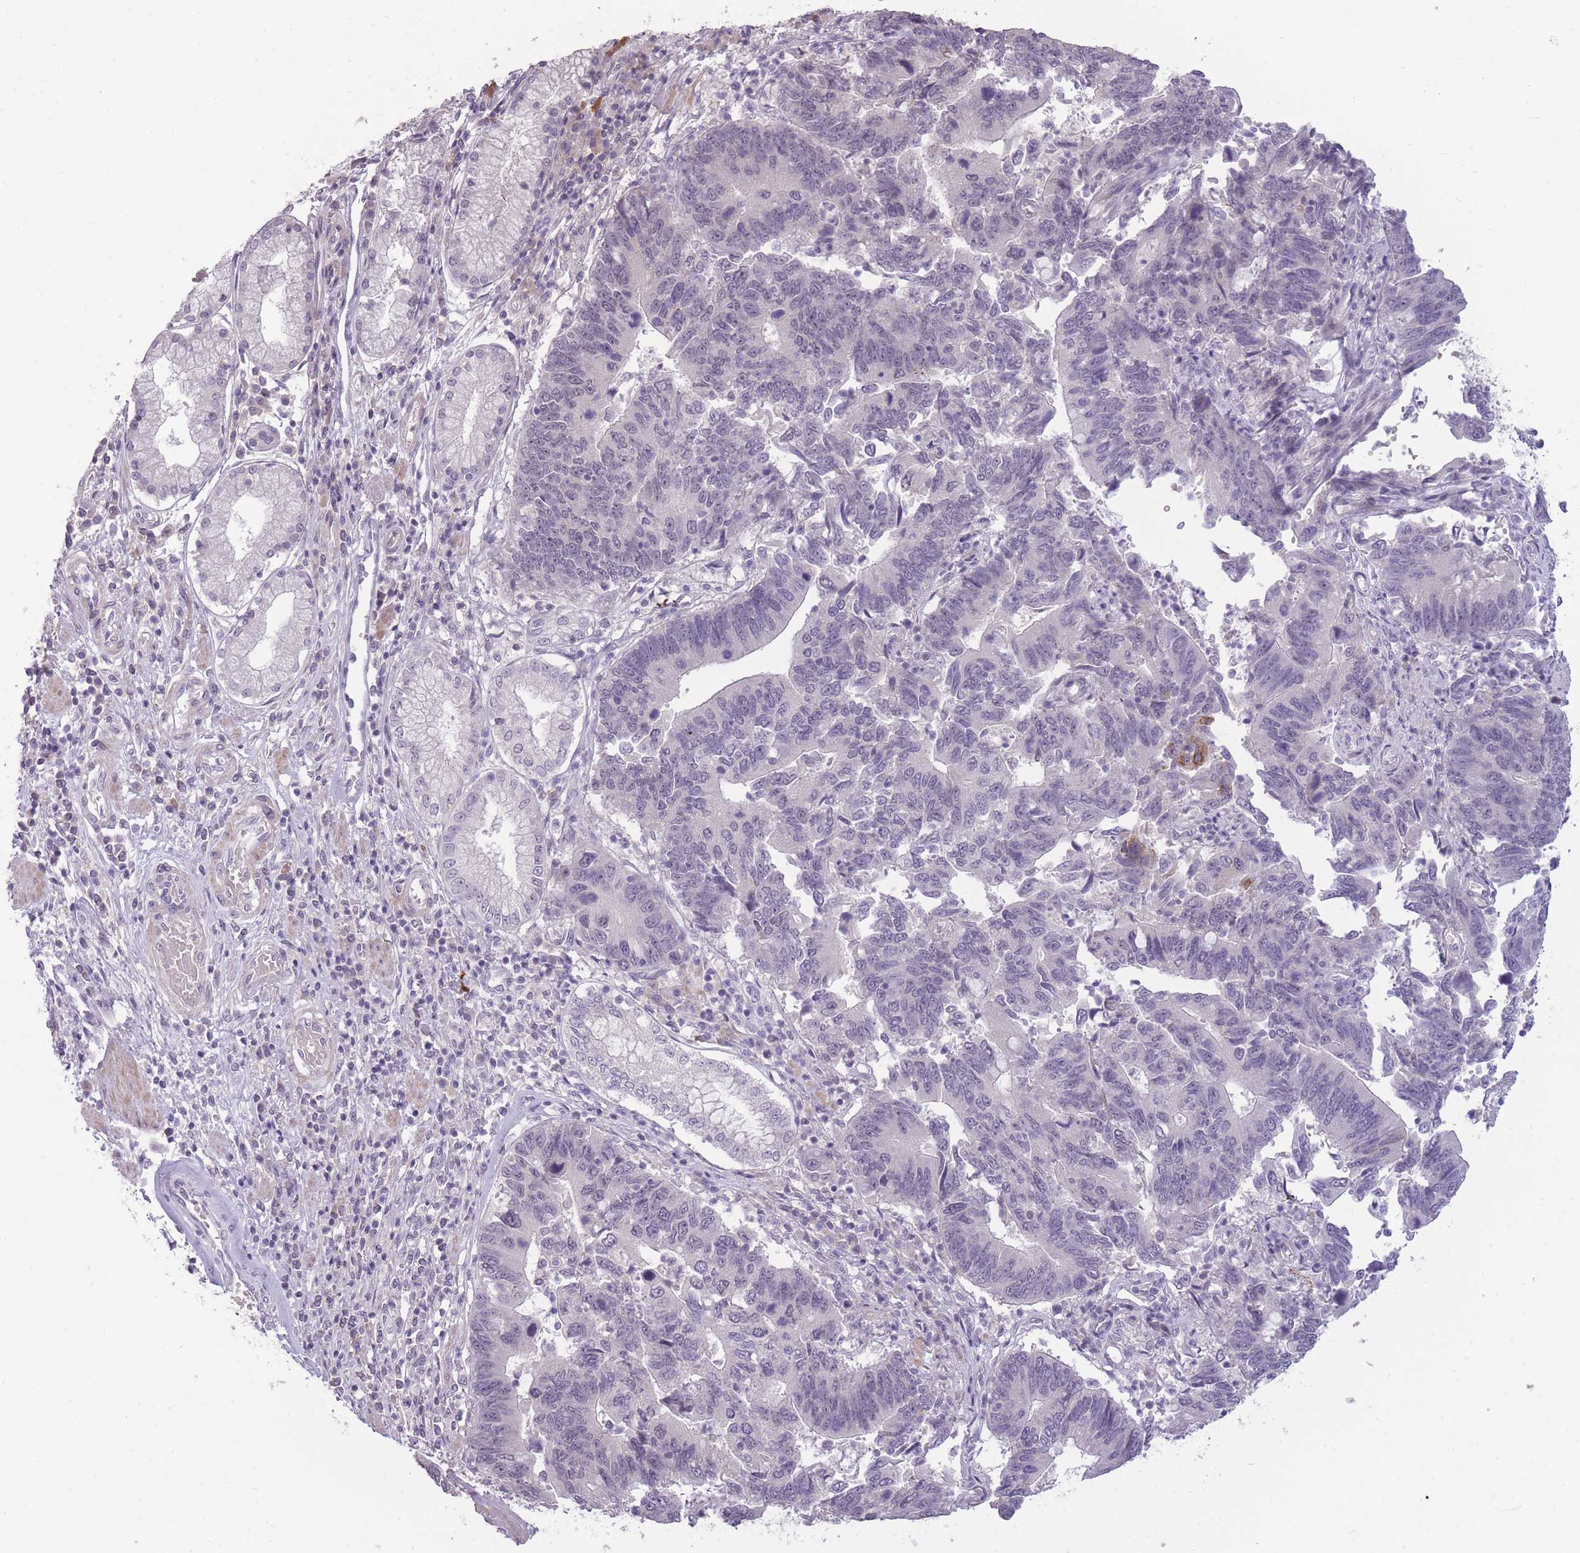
{"staining": {"intensity": "negative", "quantity": "none", "location": "none"}, "tissue": "stomach cancer", "cell_type": "Tumor cells", "image_type": "cancer", "snomed": [{"axis": "morphology", "description": "Adenocarcinoma, NOS"}, {"axis": "topography", "description": "Stomach"}], "caption": "Protein analysis of stomach cancer exhibits no significant positivity in tumor cells.", "gene": "ZBTB24", "patient": {"sex": "male", "age": 59}}